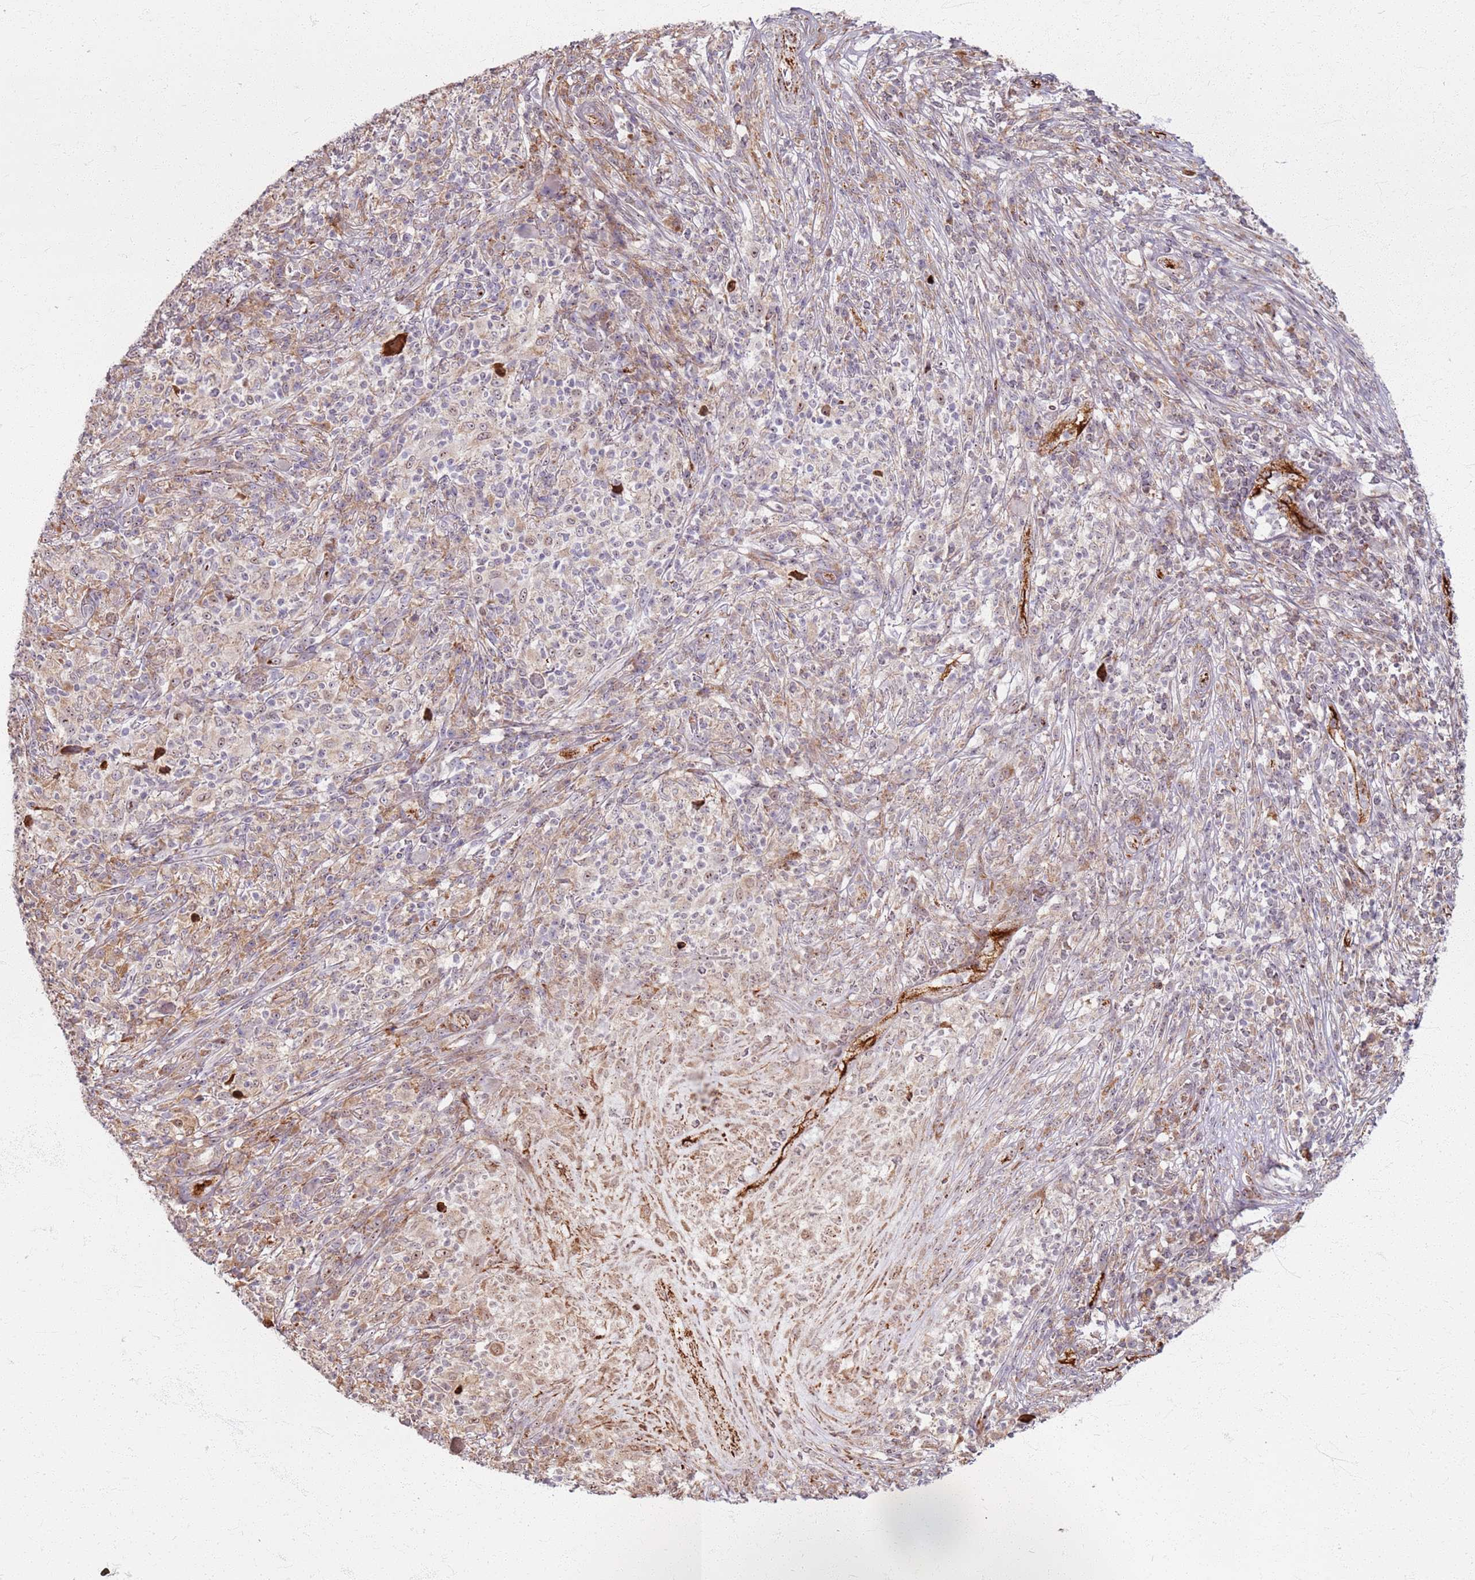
{"staining": {"intensity": "weak", "quantity": "<25%", "location": "cytoplasmic/membranous"}, "tissue": "melanoma", "cell_type": "Tumor cells", "image_type": "cancer", "snomed": [{"axis": "morphology", "description": "Malignant melanoma, NOS"}, {"axis": "topography", "description": "Skin"}], "caption": "Tumor cells are negative for protein expression in human malignant melanoma.", "gene": "KRI1", "patient": {"sex": "male", "age": 66}}